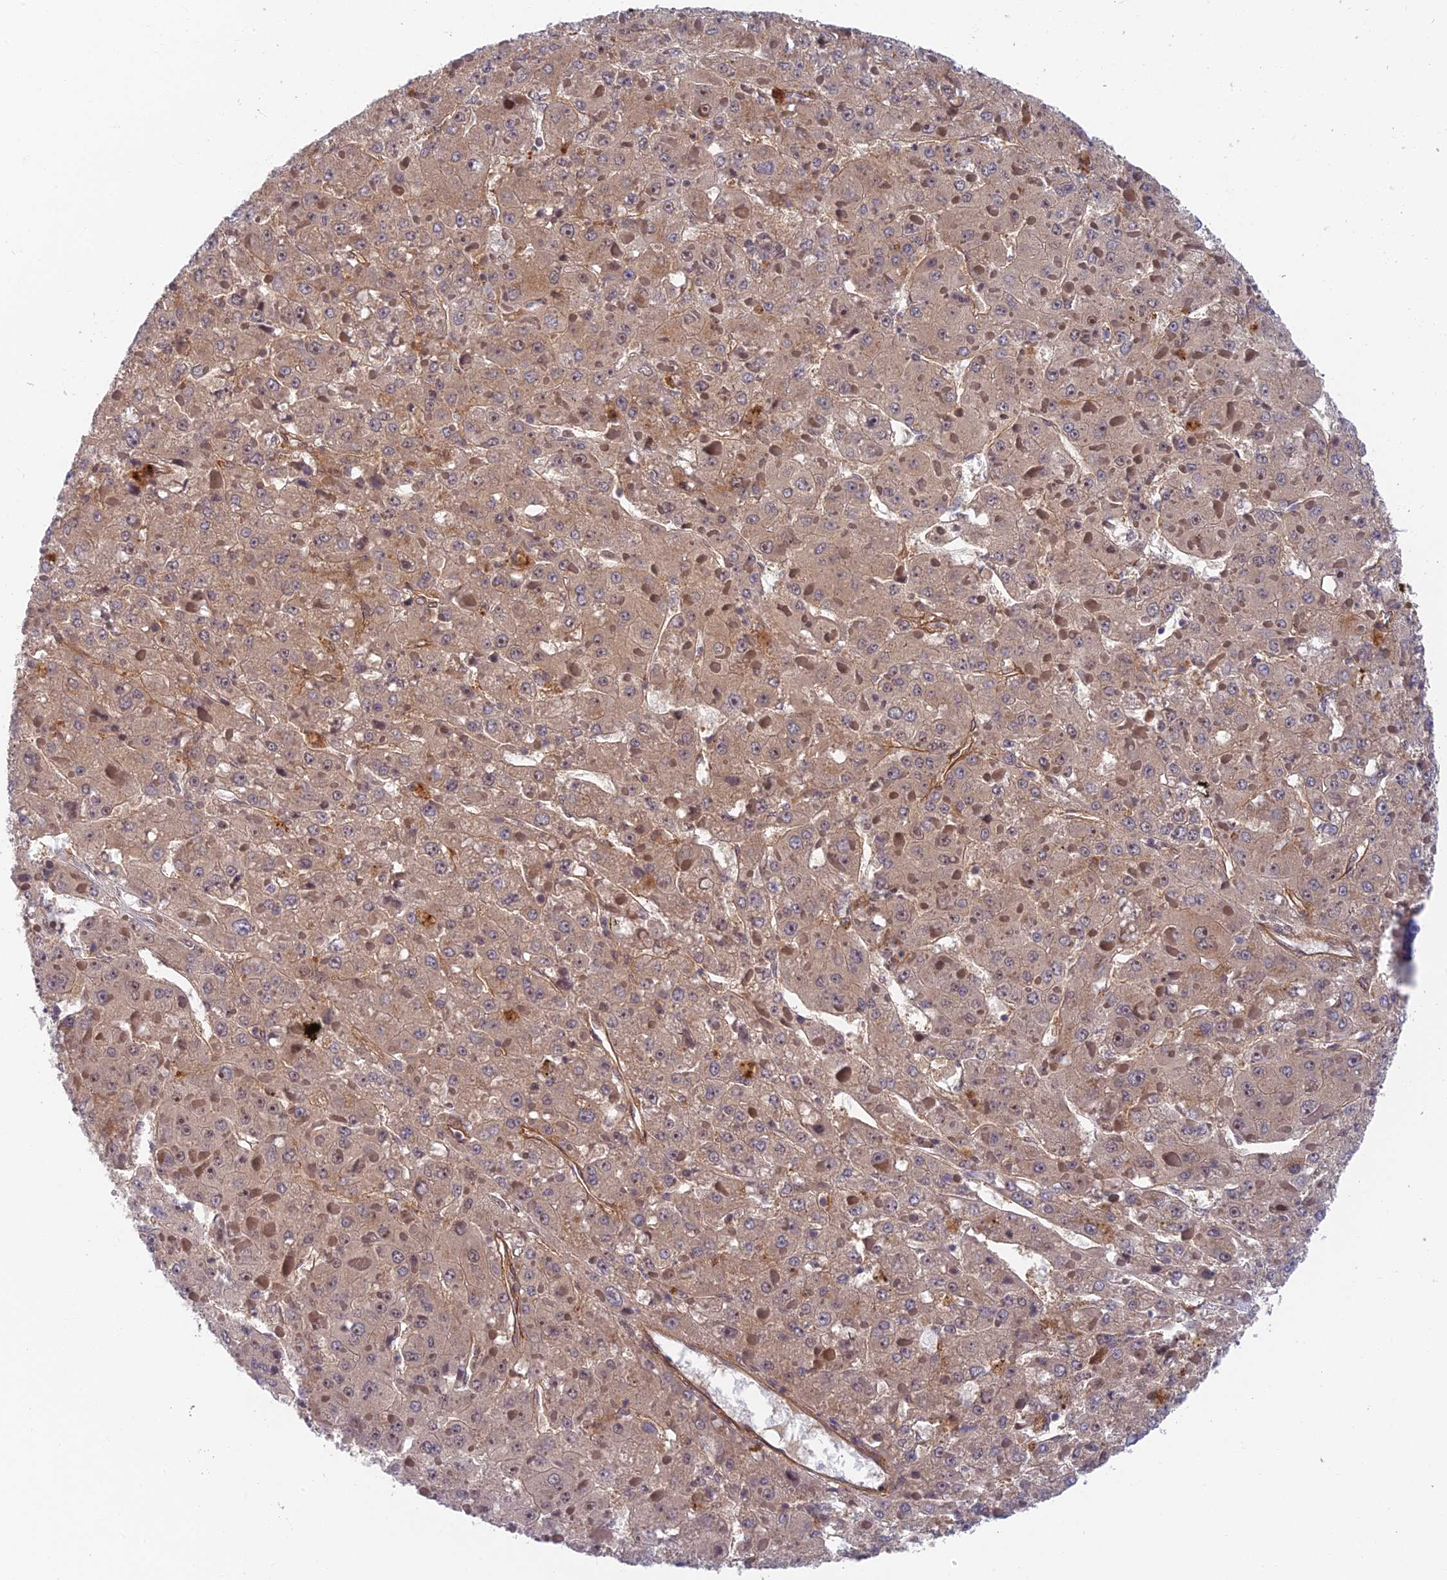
{"staining": {"intensity": "moderate", "quantity": ">75%", "location": "cytoplasmic/membranous,nuclear"}, "tissue": "liver cancer", "cell_type": "Tumor cells", "image_type": "cancer", "snomed": [{"axis": "morphology", "description": "Carcinoma, Hepatocellular, NOS"}, {"axis": "topography", "description": "Liver"}], "caption": "A high-resolution photomicrograph shows IHC staining of liver cancer, which exhibits moderate cytoplasmic/membranous and nuclear positivity in about >75% of tumor cells.", "gene": "NSMCE1", "patient": {"sex": "female", "age": 73}}